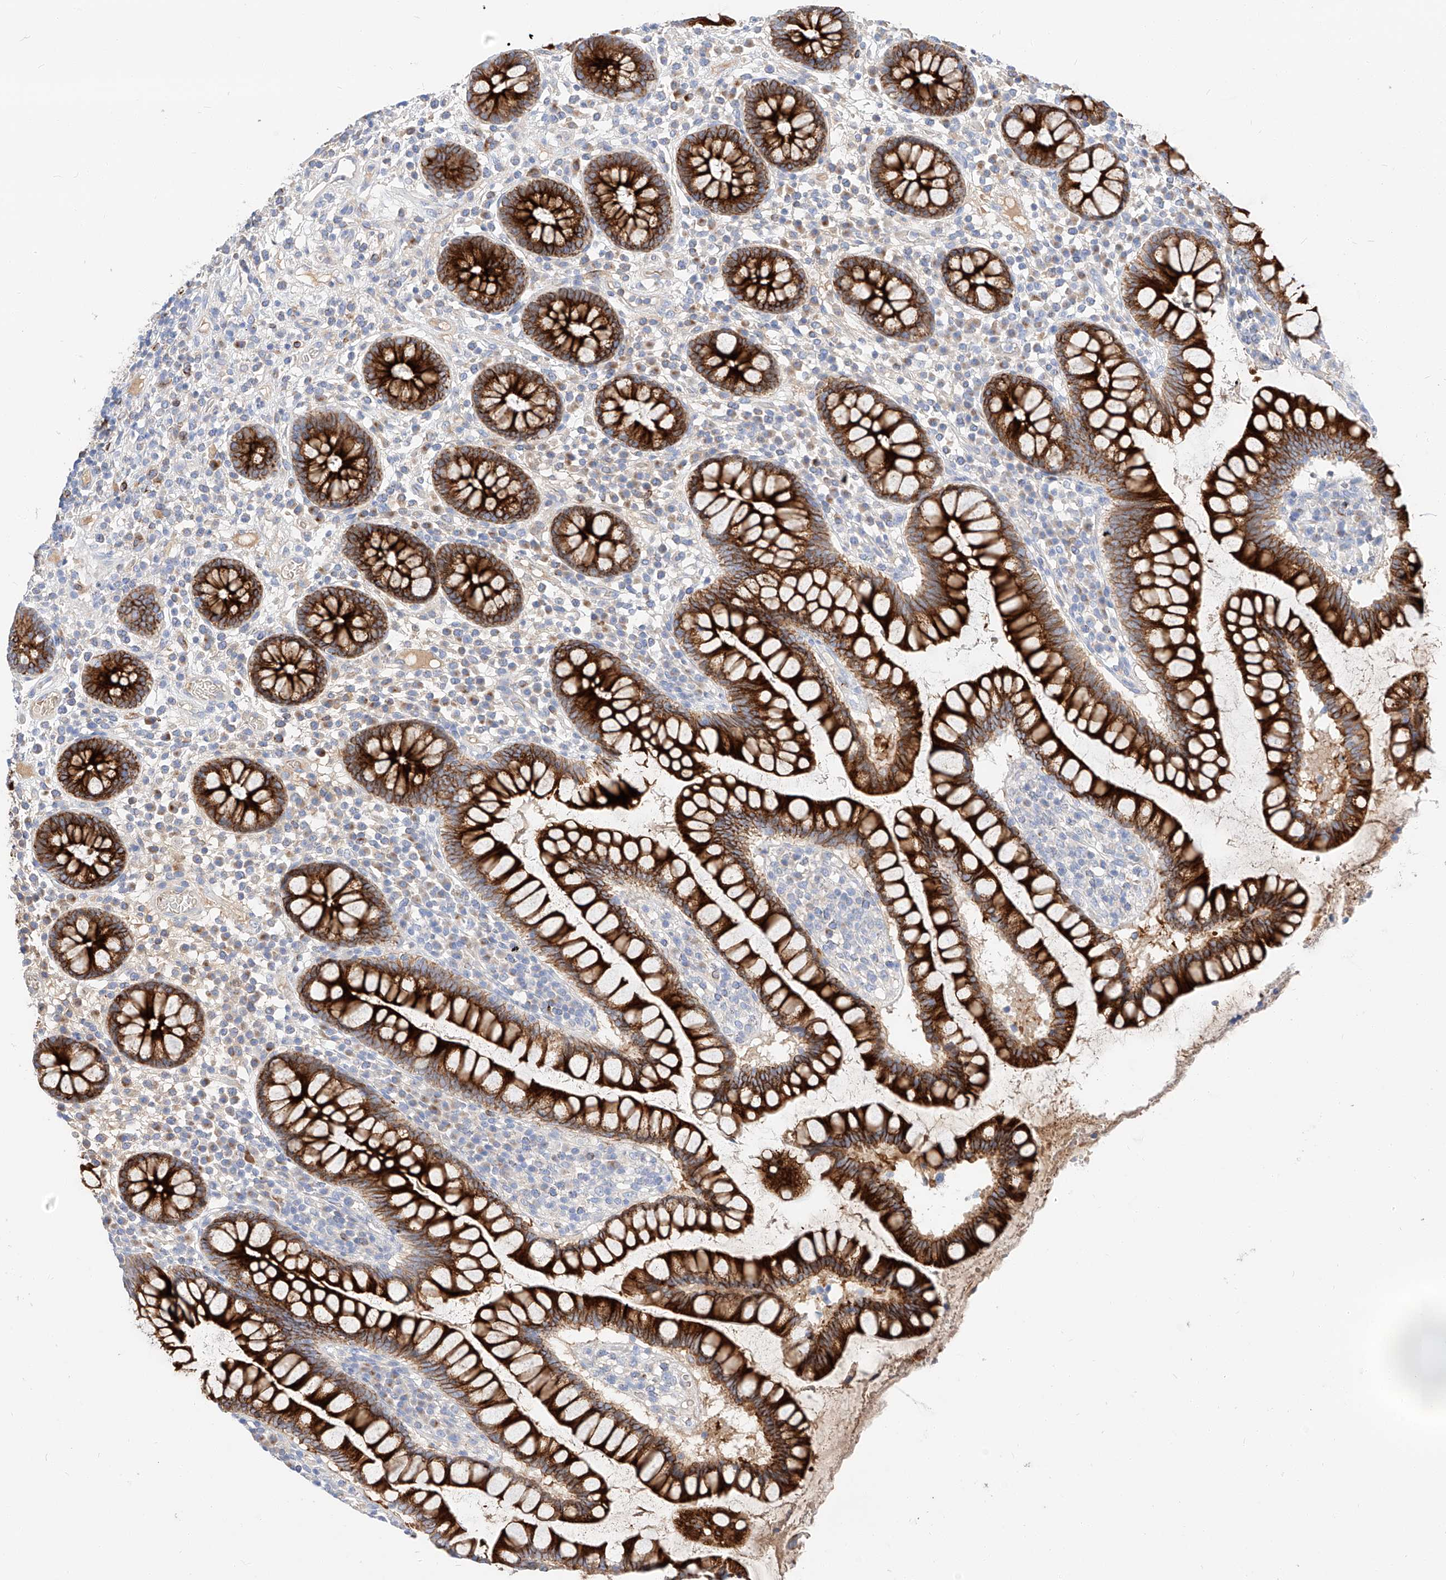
{"staining": {"intensity": "negative", "quantity": "none", "location": "none"}, "tissue": "colon", "cell_type": "Endothelial cells", "image_type": "normal", "snomed": [{"axis": "morphology", "description": "Normal tissue, NOS"}, {"axis": "topography", "description": "Colon"}], "caption": "A high-resolution image shows IHC staining of normal colon, which exhibits no significant expression in endothelial cells.", "gene": "MAP7", "patient": {"sex": "female", "age": 79}}